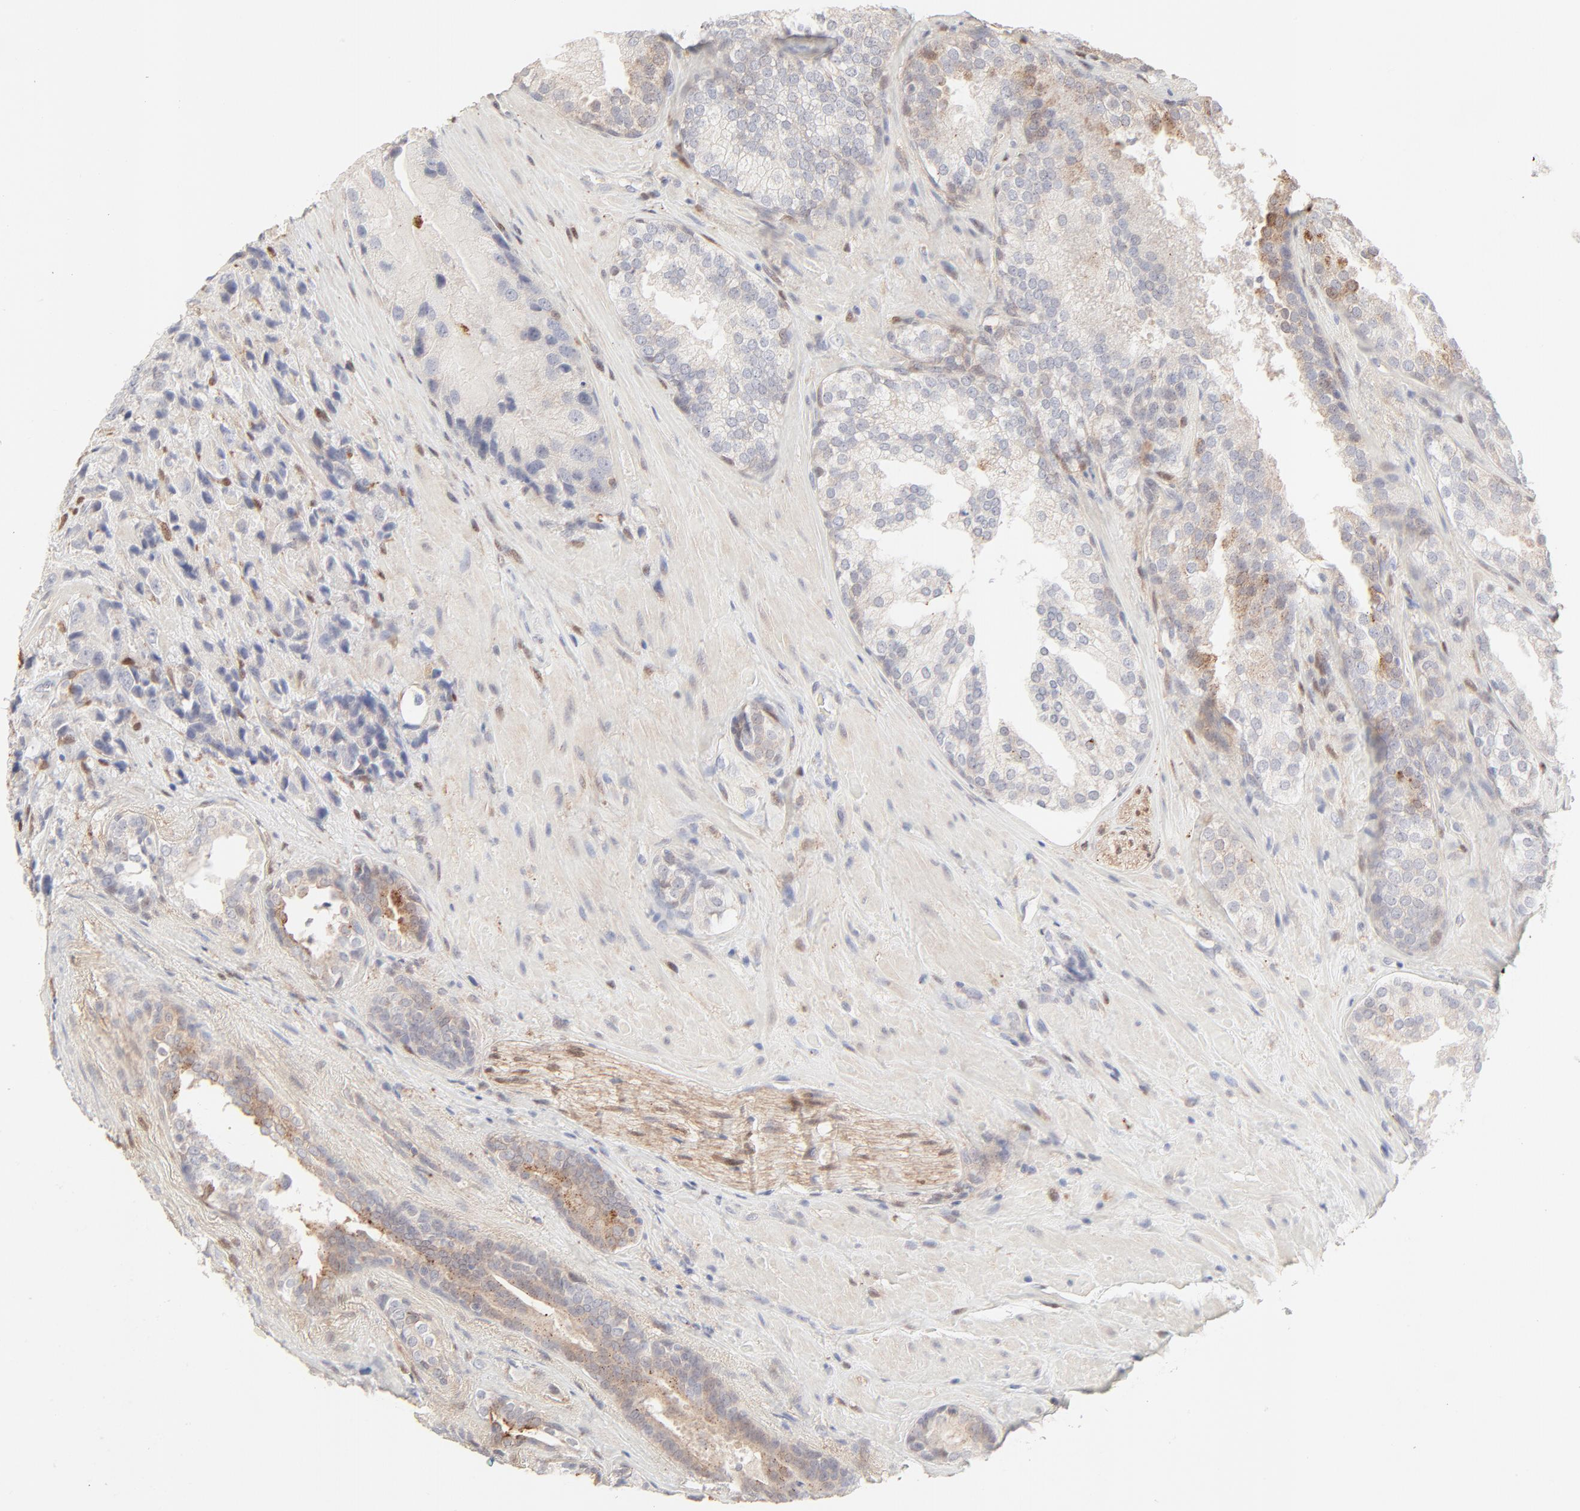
{"staining": {"intensity": "negative", "quantity": "none", "location": "none"}, "tissue": "prostate cancer", "cell_type": "Tumor cells", "image_type": "cancer", "snomed": [{"axis": "morphology", "description": "Adenocarcinoma, High grade"}, {"axis": "topography", "description": "Prostate"}], "caption": "Prostate cancer was stained to show a protein in brown. There is no significant positivity in tumor cells.", "gene": "LGALS2", "patient": {"sex": "male", "age": 70}}